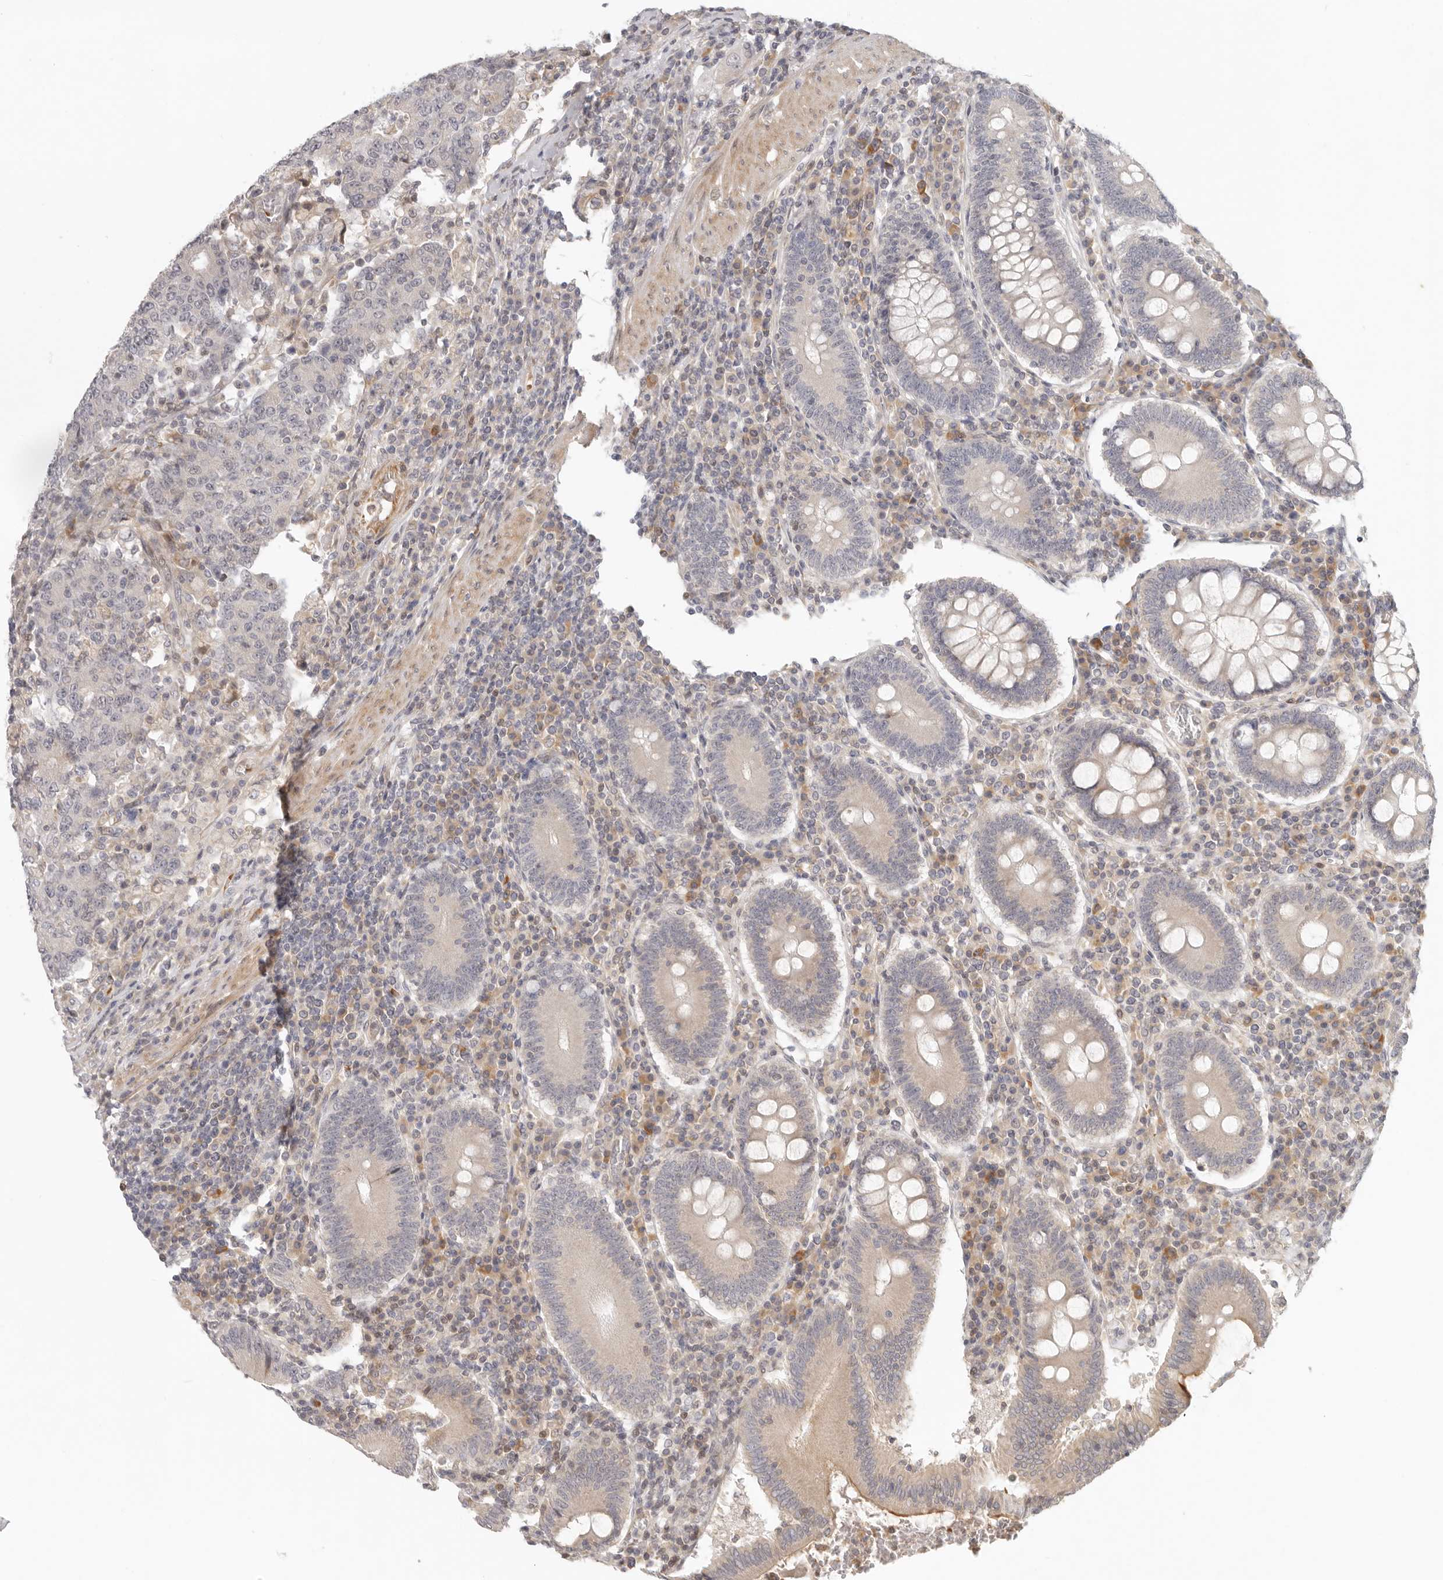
{"staining": {"intensity": "negative", "quantity": "none", "location": "none"}, "tissue": "colorectal cancer", "cell_type": "Tumor cells", "image_type": "cancer", "snomed": [{"axis": "morphology", "description": "Adenocarcinoma, NOS"}, {"axis": "topography", "description": "Colon"}], "caption": "There is no significant positivity in tumor cells of colorectal adenocarcinoma. (IHC, brightfield microscopy, high magnification).", "gene": "AHDC1", "patient": {"sex": "female", "age": 75}}